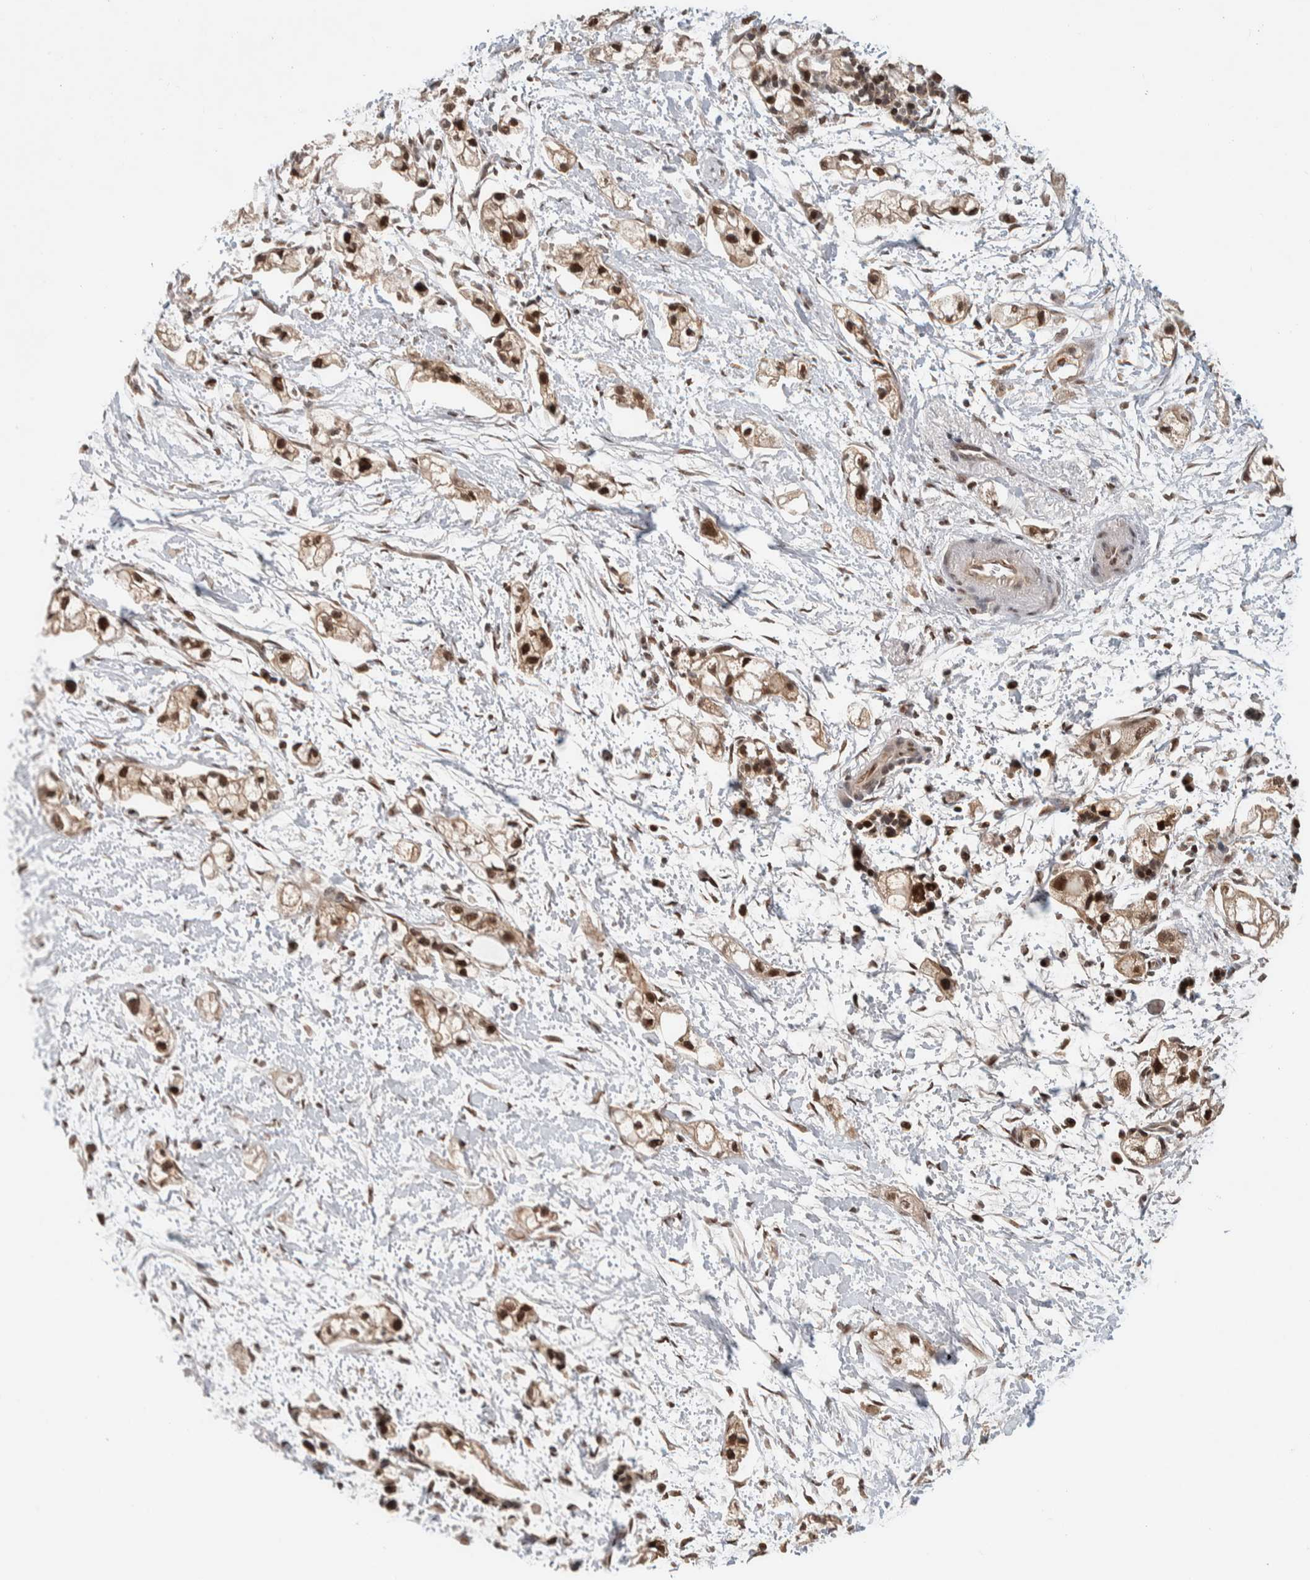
{"staining": {"intensity": "moderate", "quantity": ">75%", "location": "nuclear"}, "tissue": "pancreatic cancer", "cell_type": "Tumor cells", "image_type": "cancer", "snomed": [{"axis": "morphology", "description": "Adenocarcinoma, NOS"}, {"axis": "topography", "description": "Pancreas"}], "caption": "This image exhibits IHC staining of adenocarcinoma (pancreatic), with medium moderate nuclear staining in about >75% of tumor cells.", "gene": "ZNF521", "patient": {"sex": "male", "age": 74}}